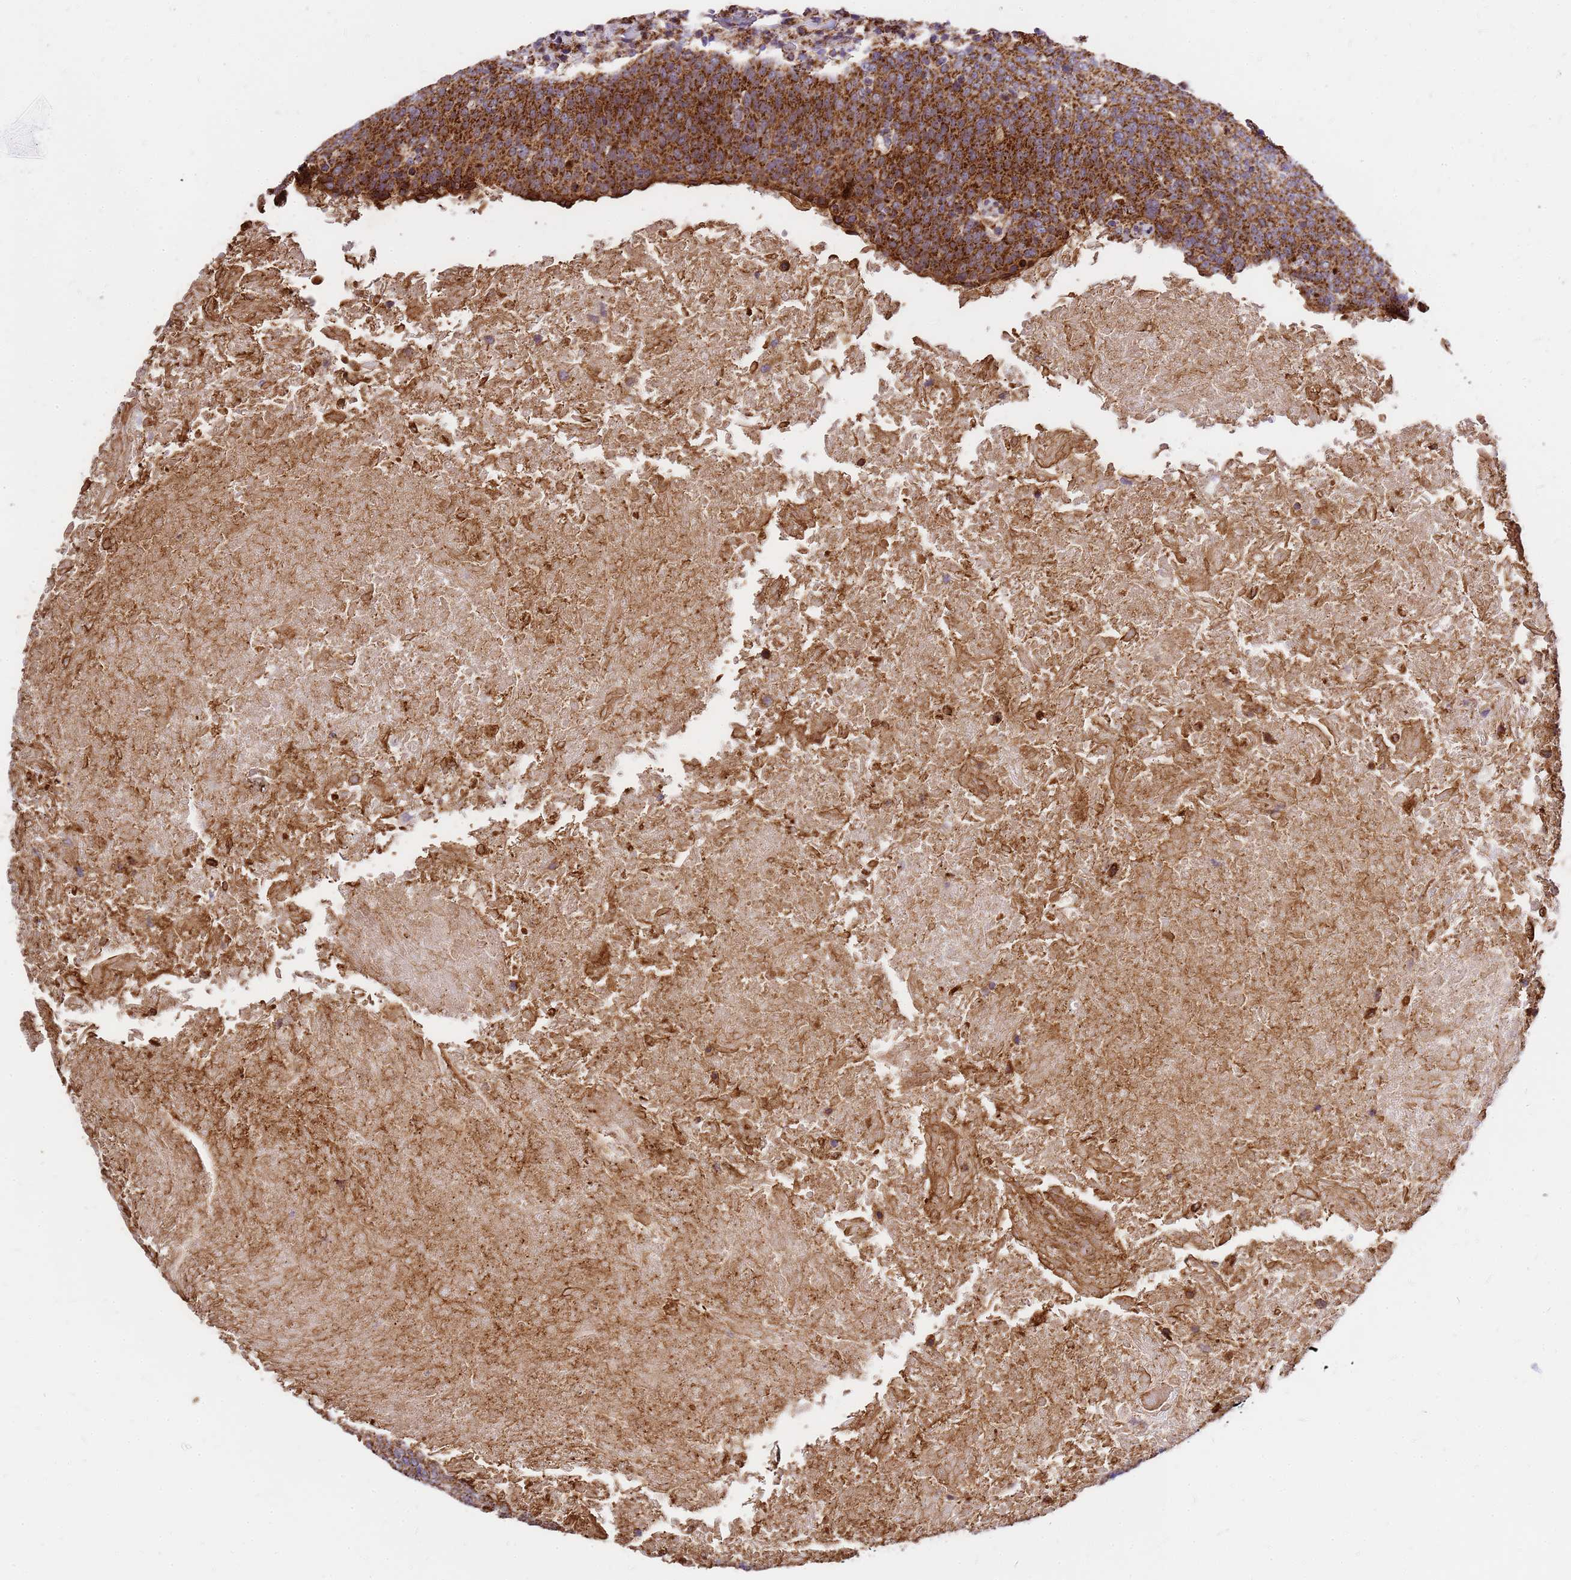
{"staining": {"intensity": "strong", "quantity": ">75%", "location": "cytoplasmic/membranous"}, "tissue": "head and neck cancer", "cell_type": "Tumor cells", "image_type": "cancer", "snomed": [{"axis": "morphology", "description": "Squamous cell carcinoma, NOS"}, {"axis": "morphology", "description": "Squamous cell carcinoma, metastatic, NOS"}, {"axis": "topography", "description": "Lymph node"}, {"axis": "topography", "description": "Head-Neck"}], "caption": "Tumor cells demonstrate strong cytoplasmic/membranous positivity in about >75% of cells in head and neck metastatic squamous cell carcinoma.", "gene": "MRPS26", "patient": {"sex": "male", "age": 62}}